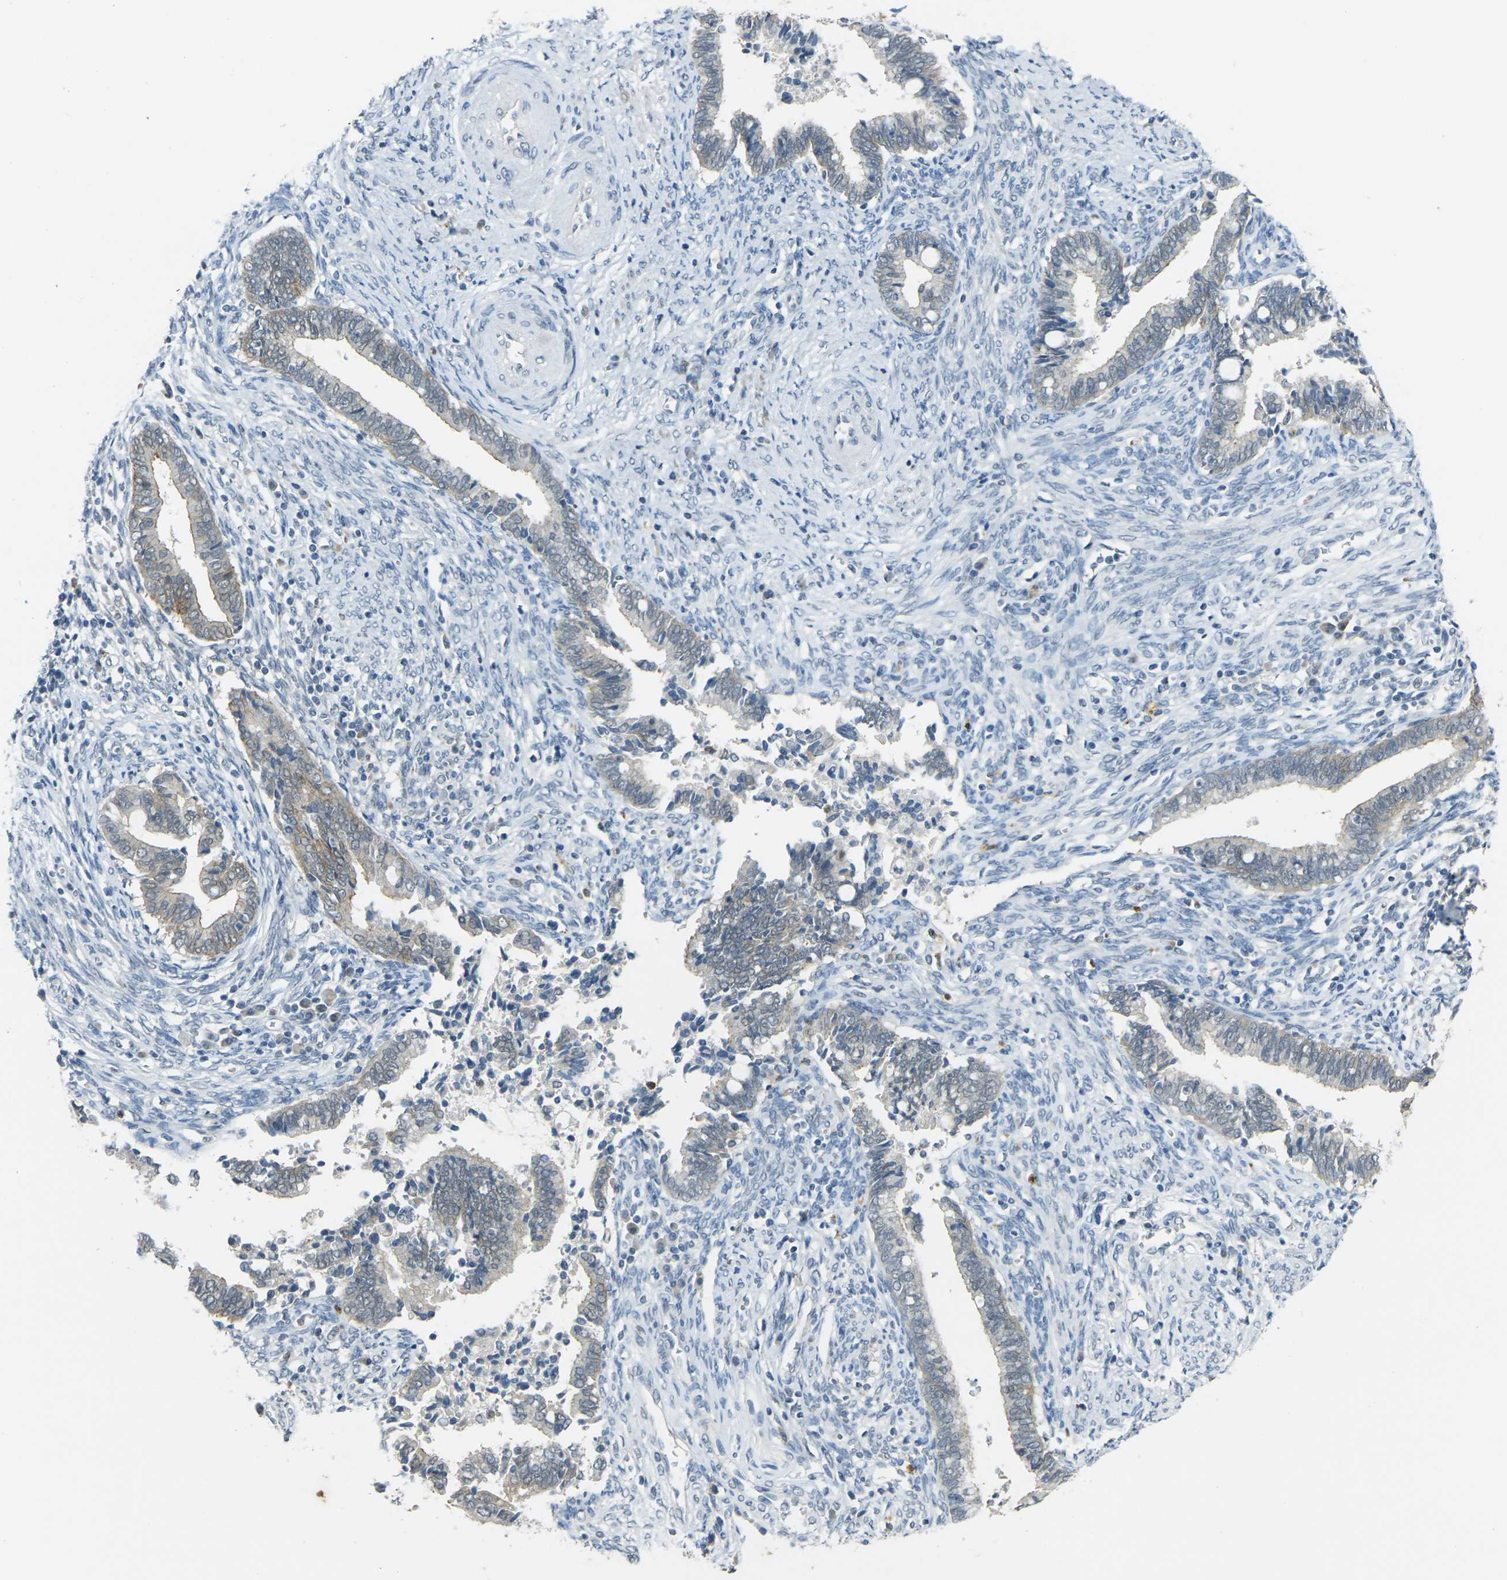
{"staining": {"intensity": "weak", "quantity": ">75%", "location": "cytoplasmic/membranous"}, "tissue": "cervical cancer", "cell_type": "Tumor cells", "image_type": "cancer", "snomed": [{"axis": "morphology", "description": "Adenocarcinoma, NOS"}, {"axis": "topography", "description": "Cervix"}], "caption": "This micrograph shows cervical cancer (adenocarcinoma) stained with immunohistochemistry to label a protein in brown. The cytoplasmic/membranous of tumor cells show weak positivity for the protein. Nuclei are counter-stained blue.", "gene": "SPTBN2", "patient": {"sex": "female", "age": 44}}